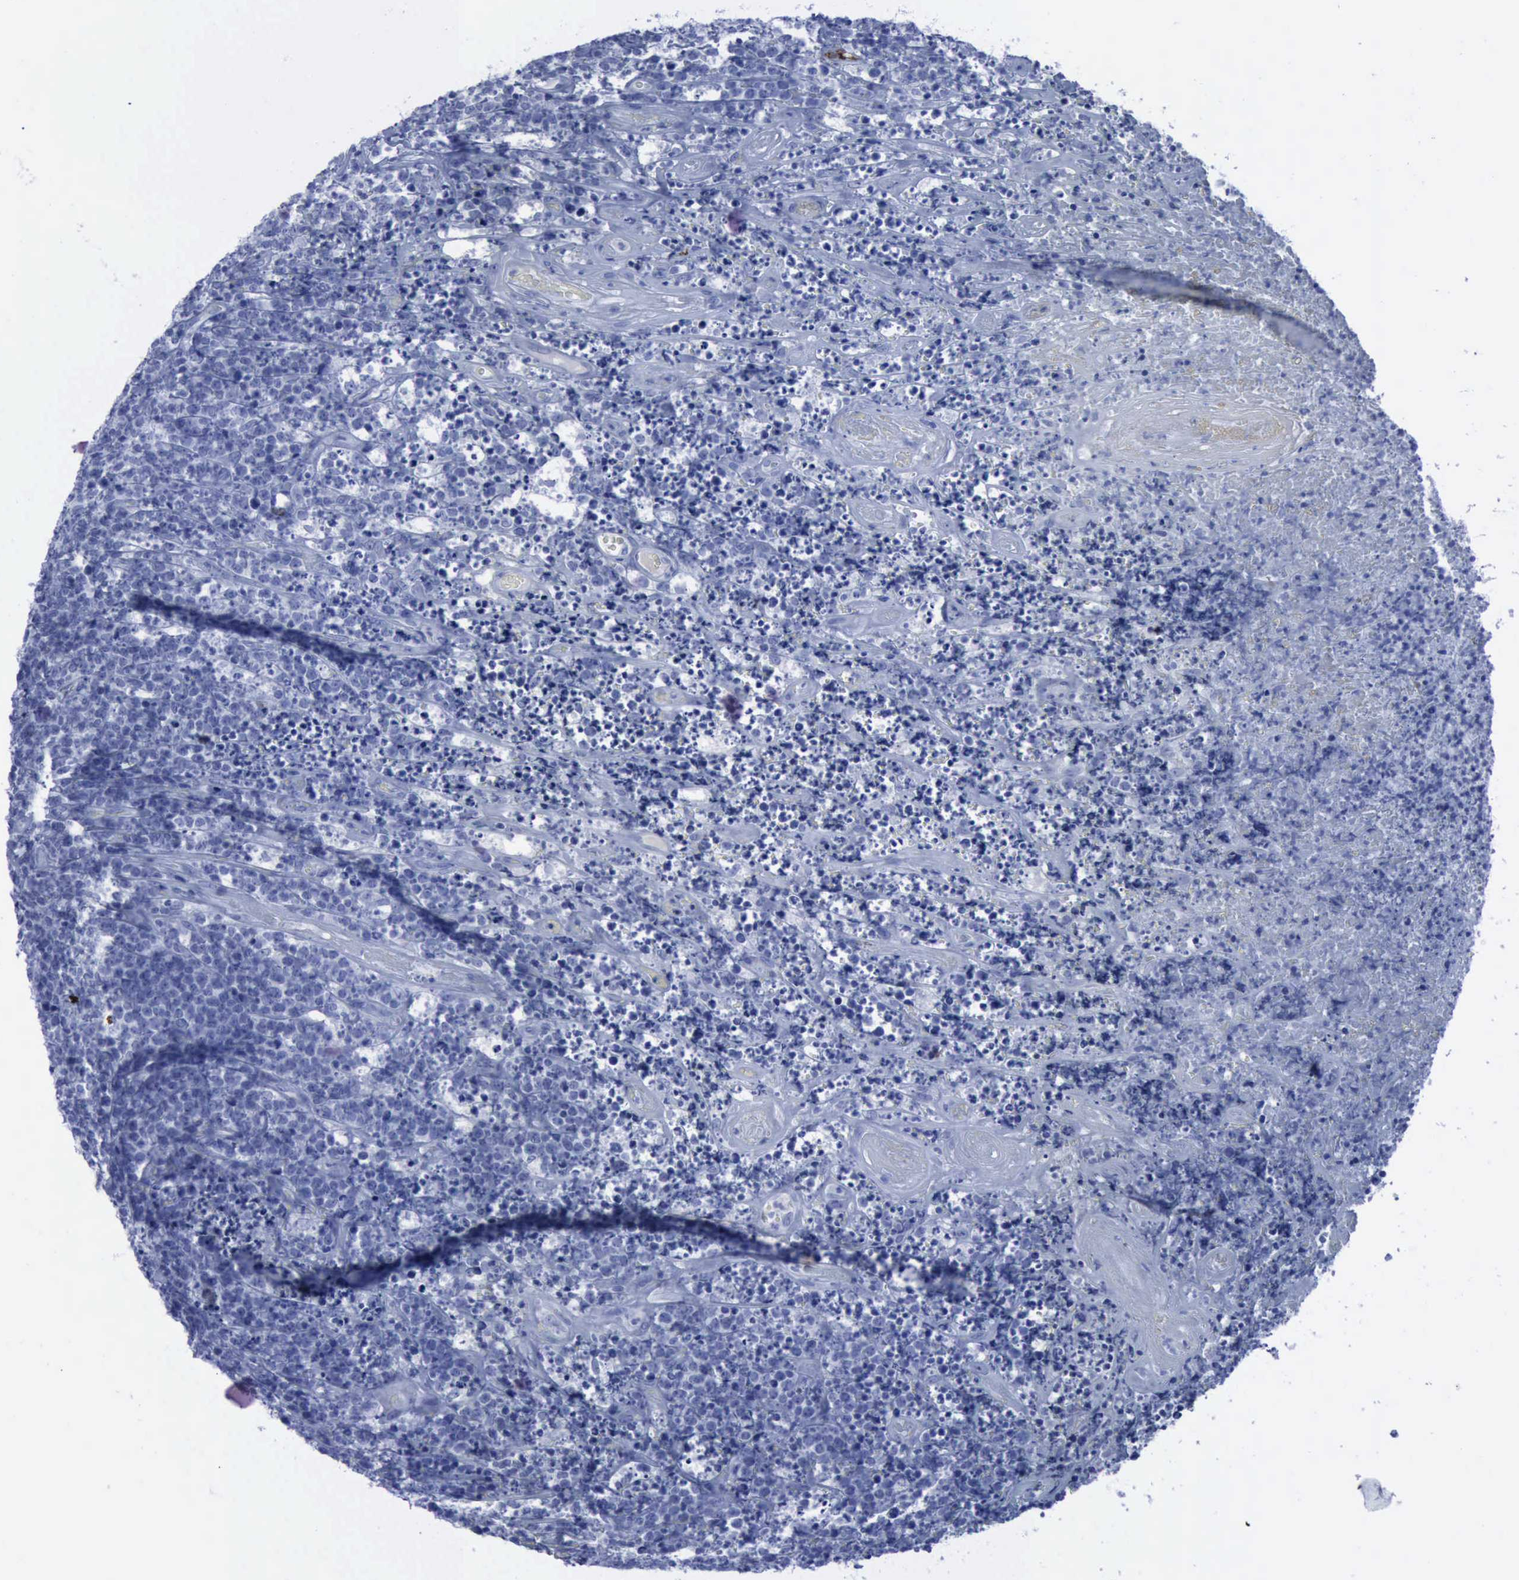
{"staining": {"intensity": "negative", "quantity": "none", "location": "none"}, "tissue": "lymphoma", "cell_type": "Tumor cells", "image_type": "cancer", "snomed": [{"axis": "morphology", "description": "Malignant lymphoma, non-Hodgkin's type, High grade"}, {"axis": "topography", "description": "Small intestine"}, {"axis": "topography", "description": "Colon"}], "caption": "Tumor cells show no significant protein positivity in lymphoma. (DAB (3,3'-diaminobenzidine) immunohistochemistry (IHC), high magnification).", "gene": "NGFR", "patient": {"sex": "male", "age": 8}}